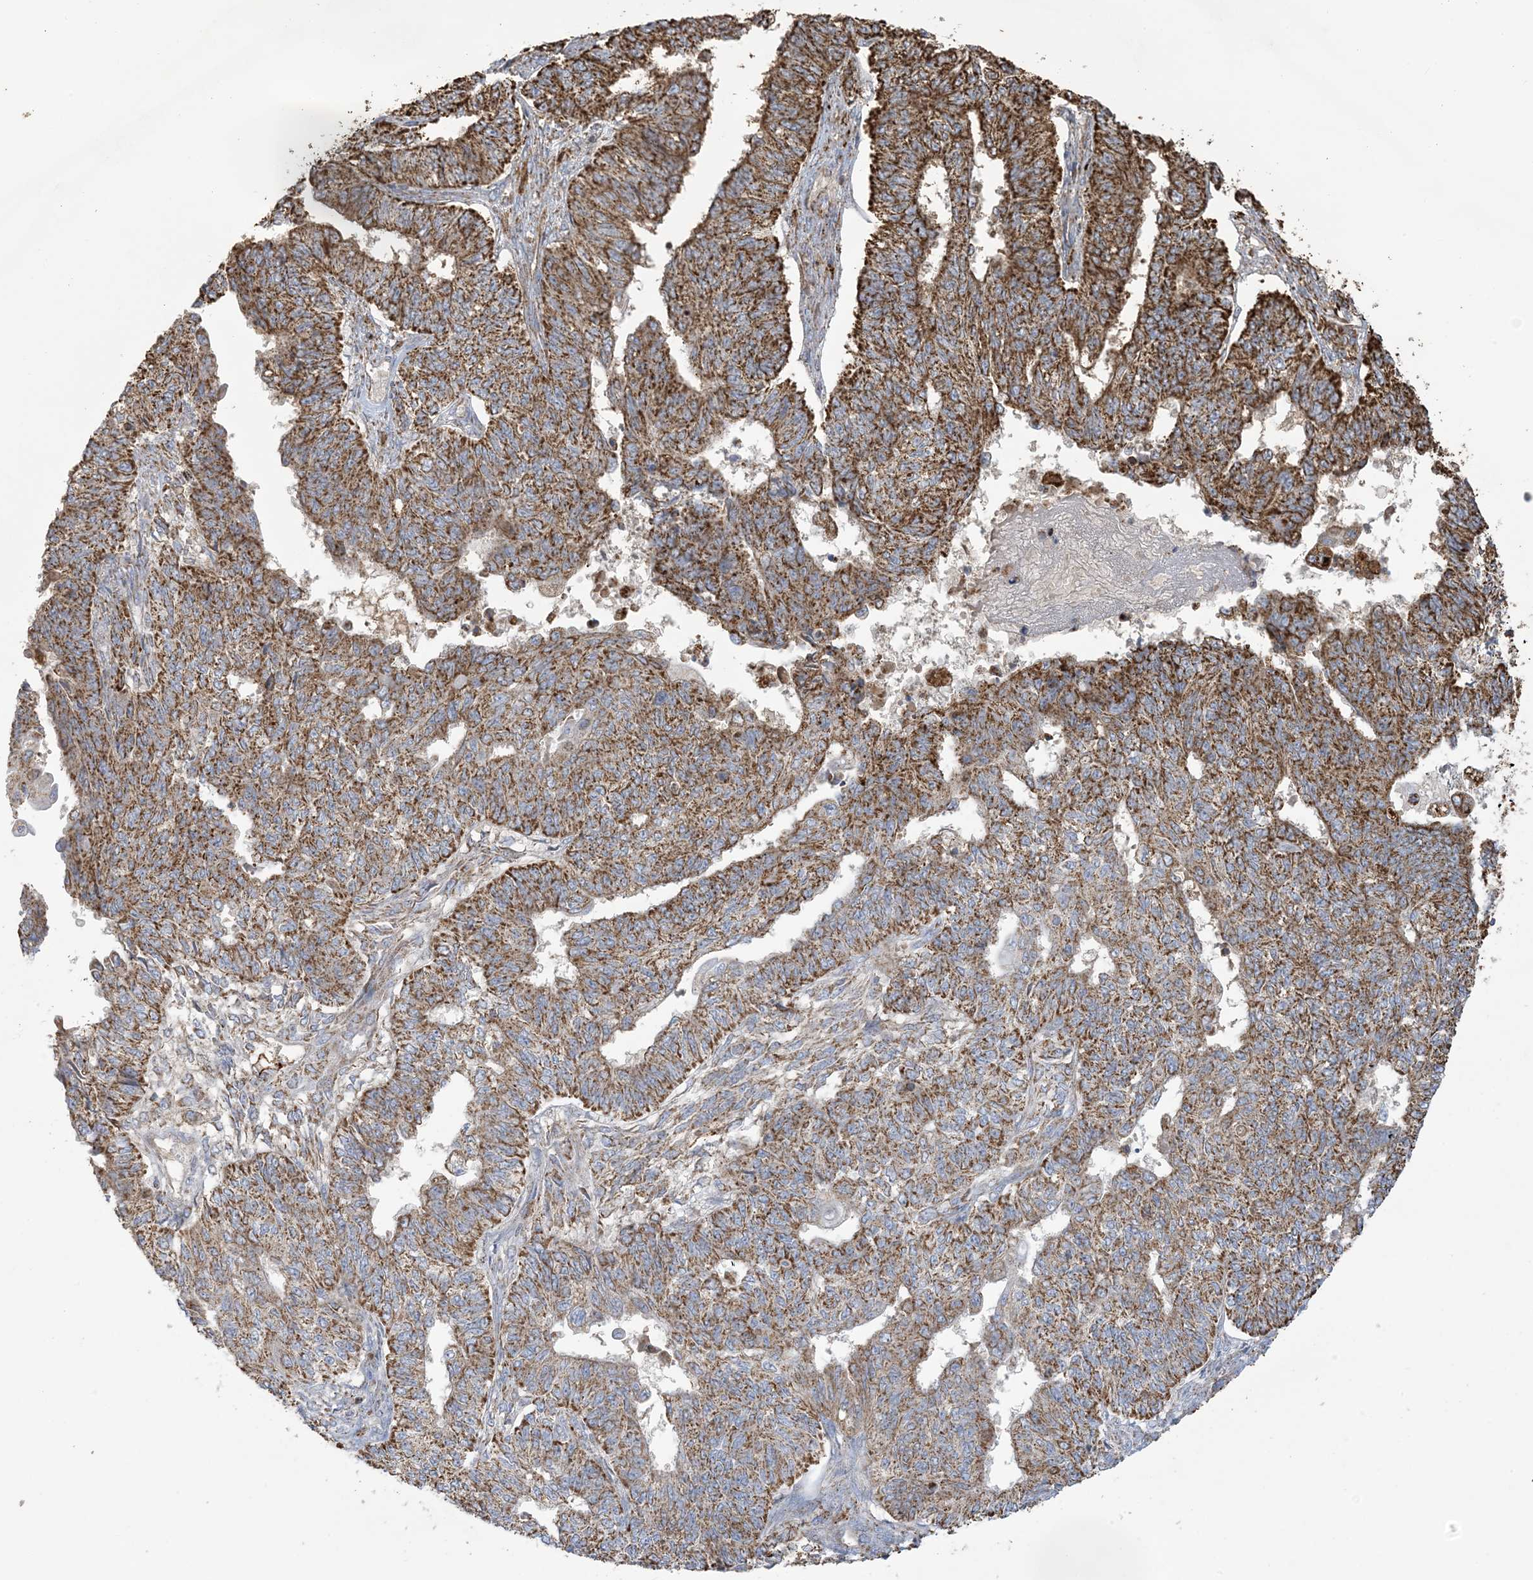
{"staining": {"intensity": "strong", "quantity": ">75%", "location": "cytoplasmic/membranous"}, "tissue": "endometrial cancer", "cell_type": "Tumor cells", "image_type": "cancer", "snomed": [{"axis": "morphology", "description": "Adenocarcinoma, NOS"}, {"axis": "topography", "description": "Endometrium"}], "caption": "Endometrial cancer (adenocarcinoma) stained with immunohistochemistry (IHC) exhibits strong cytoplasmic/membranous expression in approximately >75% of tumor cells.", "gene": "AGA", "patient": {"sex": "female", "age": 32}}